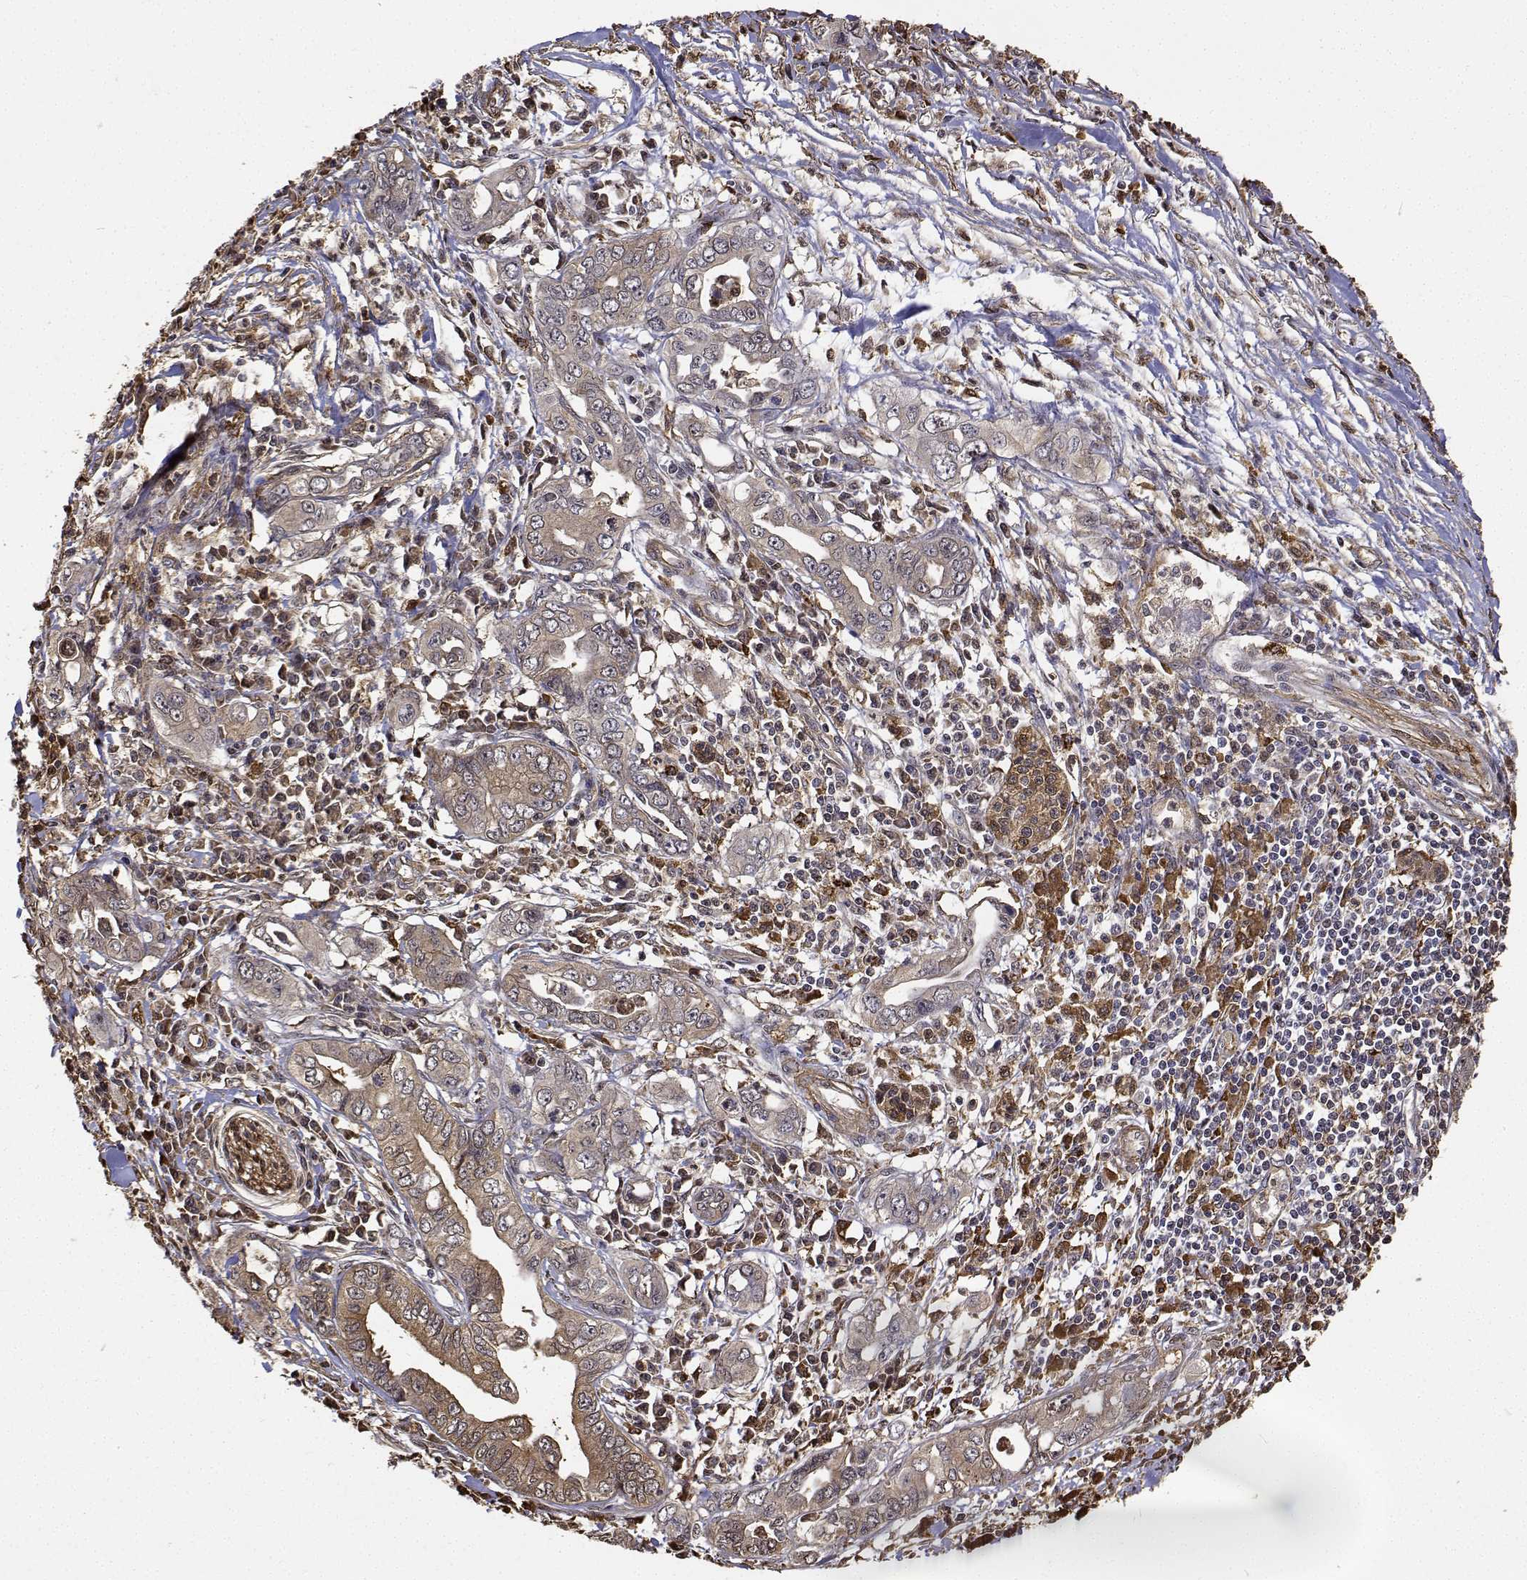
{"staining": {"intensity": "moderate", "quantity": ">75%", "location": "cytoplasmic/membranous"}, "tissue": "pancreatic cancer", "cell_type": "Tumor cells", "image_type": "cancer", "snomed": [{"axis": "morphology", "description": "Adenocarcinoma, NOS"}, {"axis": "topography", "description": "Pancreas"}], "caption": "An image of human pancreatic cancer stained for a protein reveals moderate cytoplasmic/membranous brown staining in tumor cells.", "gene": "PCID2", "patient": {"sex": "male", "age": 68}}